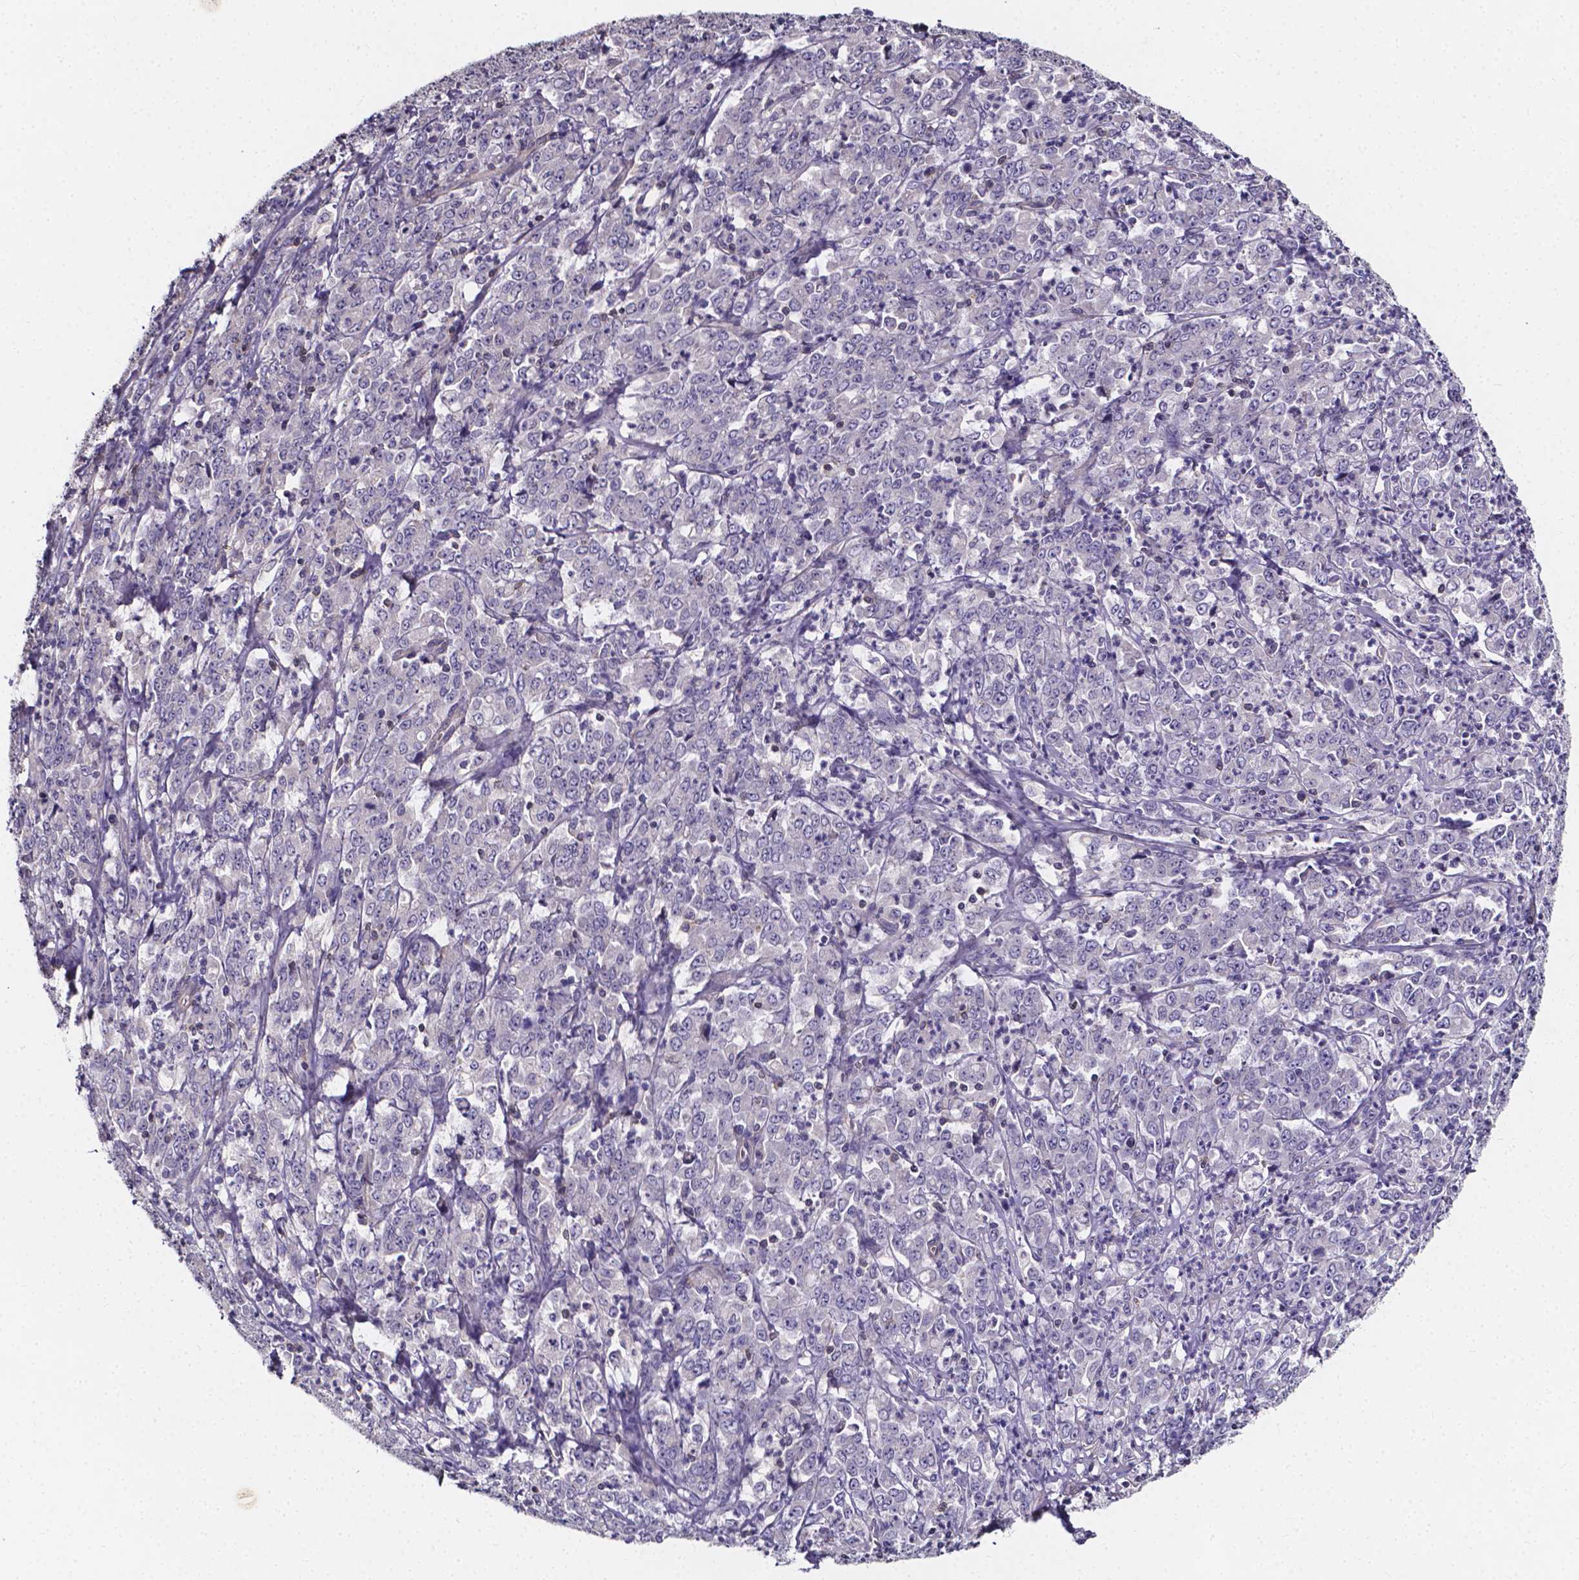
{"staining": {"intensity": "negative", "quantity": "none", "location": "none"}, "tissue": "stomach cancer", "cell_type": "Tumor cells", "image_type": "cancer", "snomed": [{"axis": "morphology", "description": "Adenocarcinoma, NOS"}, {"axis": "topography", "description": "Stomach, lower"}], "caption": "Tumor cells are negative for brown protein staining in stomach cancer.", "gene": "THEMIS", "patient": {"sex": "female", "age": 71}}